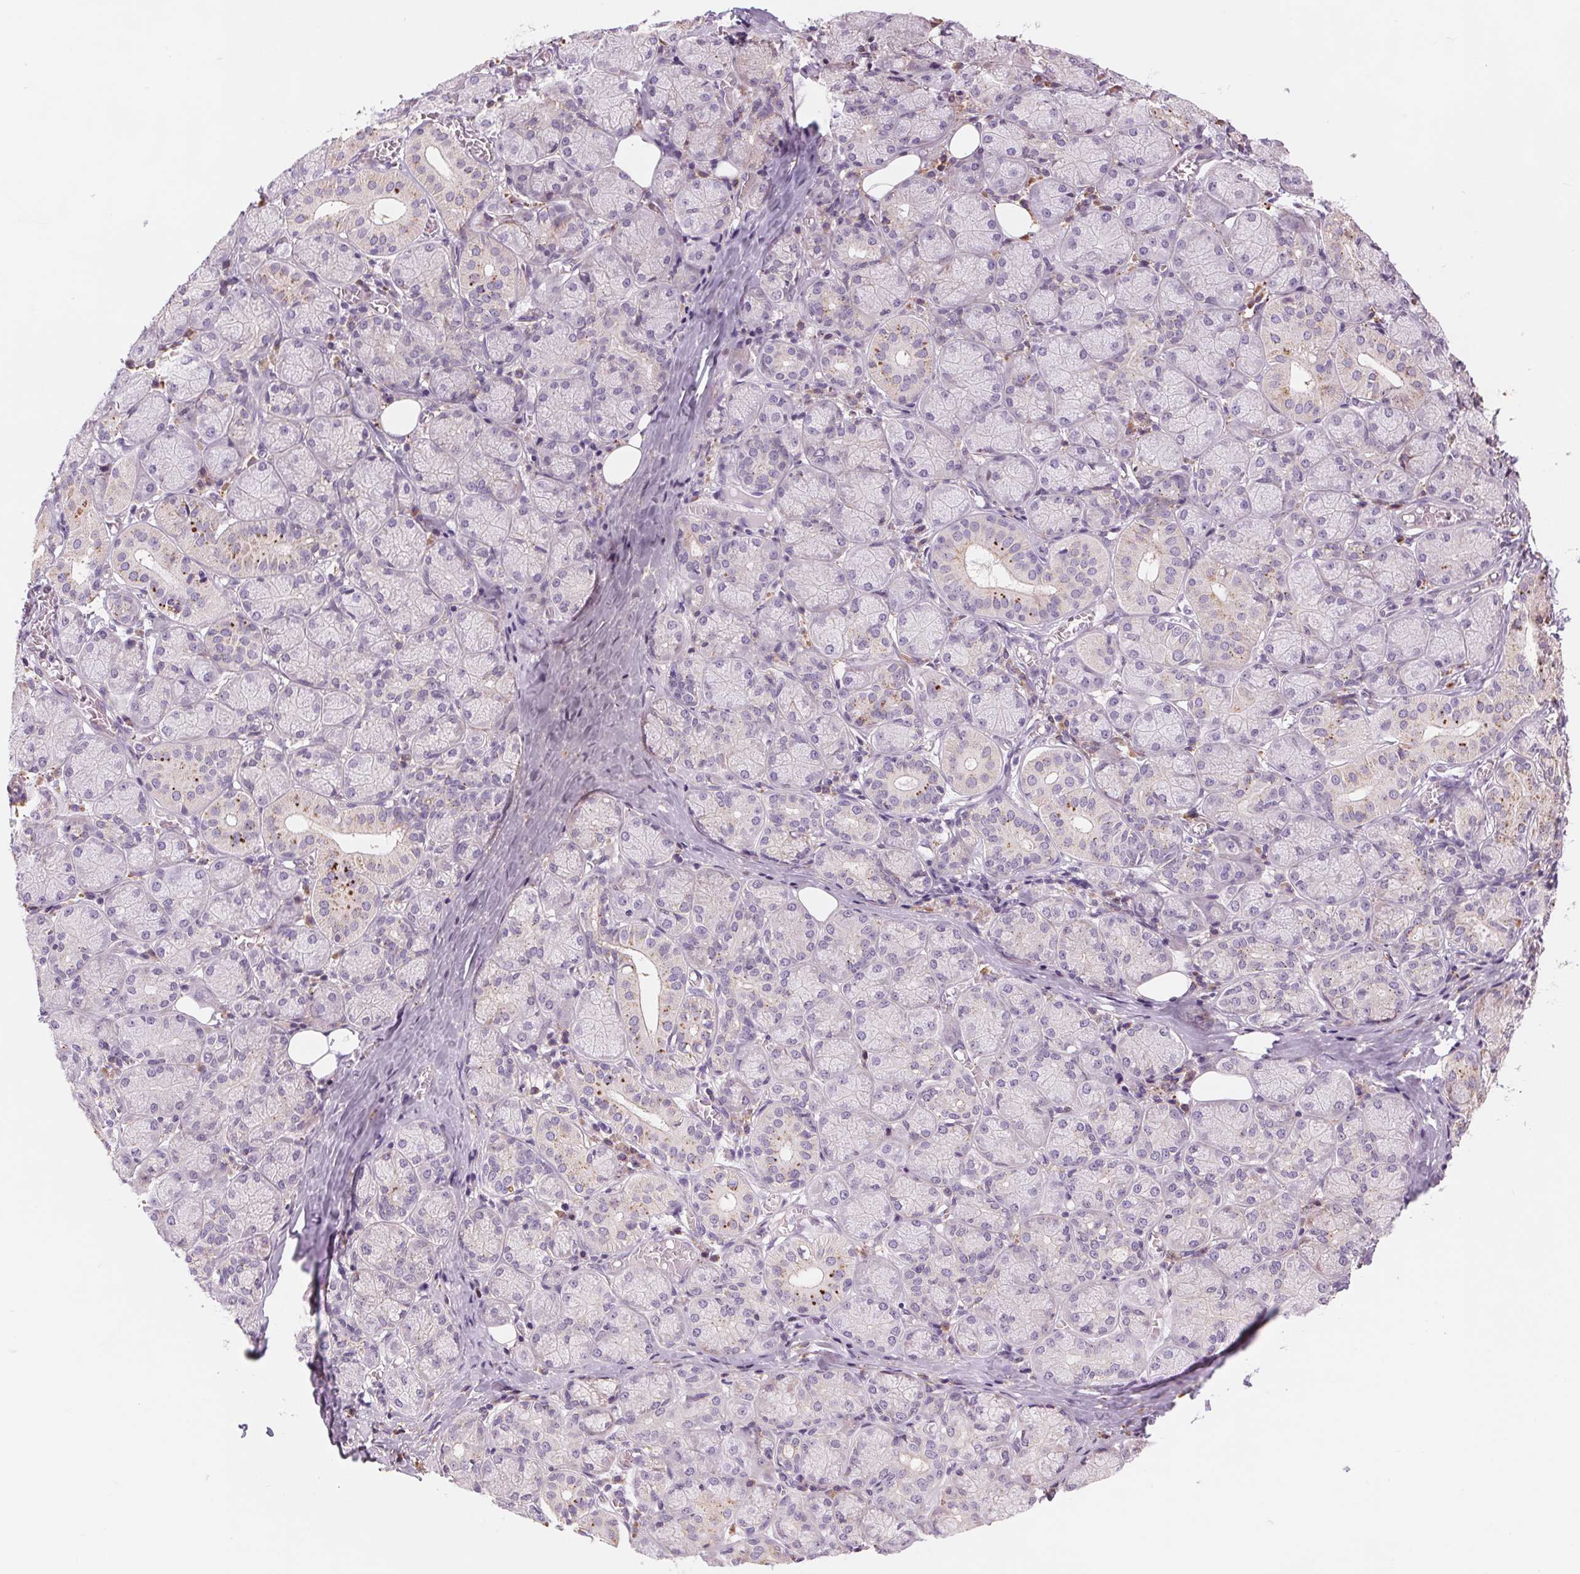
{"staining": {"intensity": "moderate", "quantity": "<25%", "location": "cytoplasmic/membranous"}, "tissue": "salivary gland", "cell_type": "Glandular cells", "image_type": "normal", "snomed": [{"axis": "morphology", "description": "Normal tissue, NOS"}, {"axis": "topography", "description": "Salivary gland"}, {"axis": "topography", "description": "Peripheral nerve tissue"}], "caption": "Salivary gland stained with immunohistochemistry (IHC) demonstrates moderate cytoplasmic/membranous staining in approximately <25% of glandular cells. (Brightfield microscopy of DAB IHC at high magnification).", "gene": "SAMD5", "patient": {"sex": "female", "age": 24}}